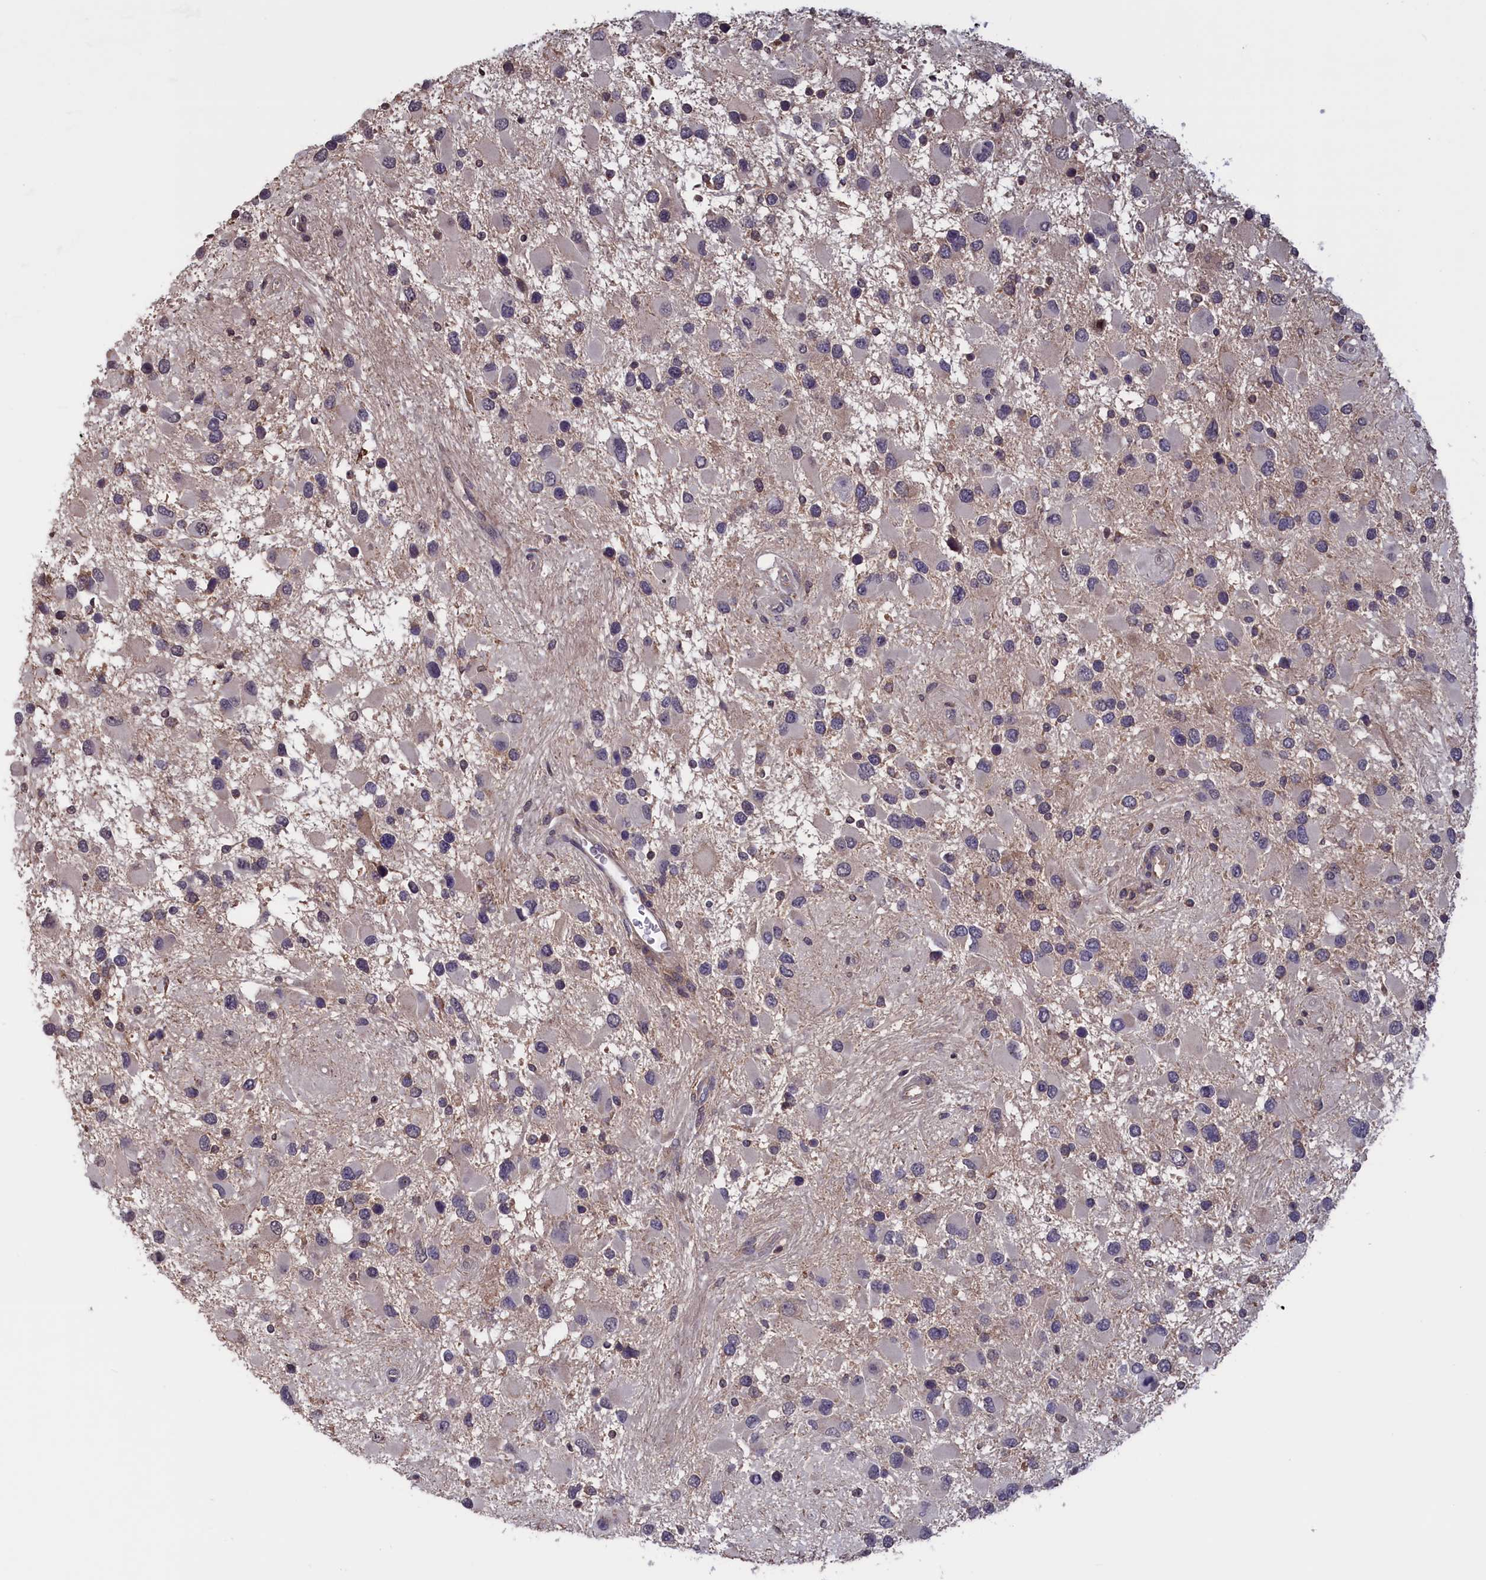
{"staining": {"intensity": "negative", "quantity": "none", "location": "none"}, "tissue": "glioma", "cell_type": "Tumor cells", "image_type": "cancer", "snomed": [{"axis": "morphology", "description": "Glioma, malignant, High grade"}, {"axis": "topography", "description": "Brain"}], "caption": "Immunohistochemistry (IHC) image of neoplastic tissue: glioma stained with DAB (3,3'-diaminobenzidine) reveals no significant protein staining in tumor cells.", "gene": "CACTIN", "patient": {"sex": "male", "age": 53}}